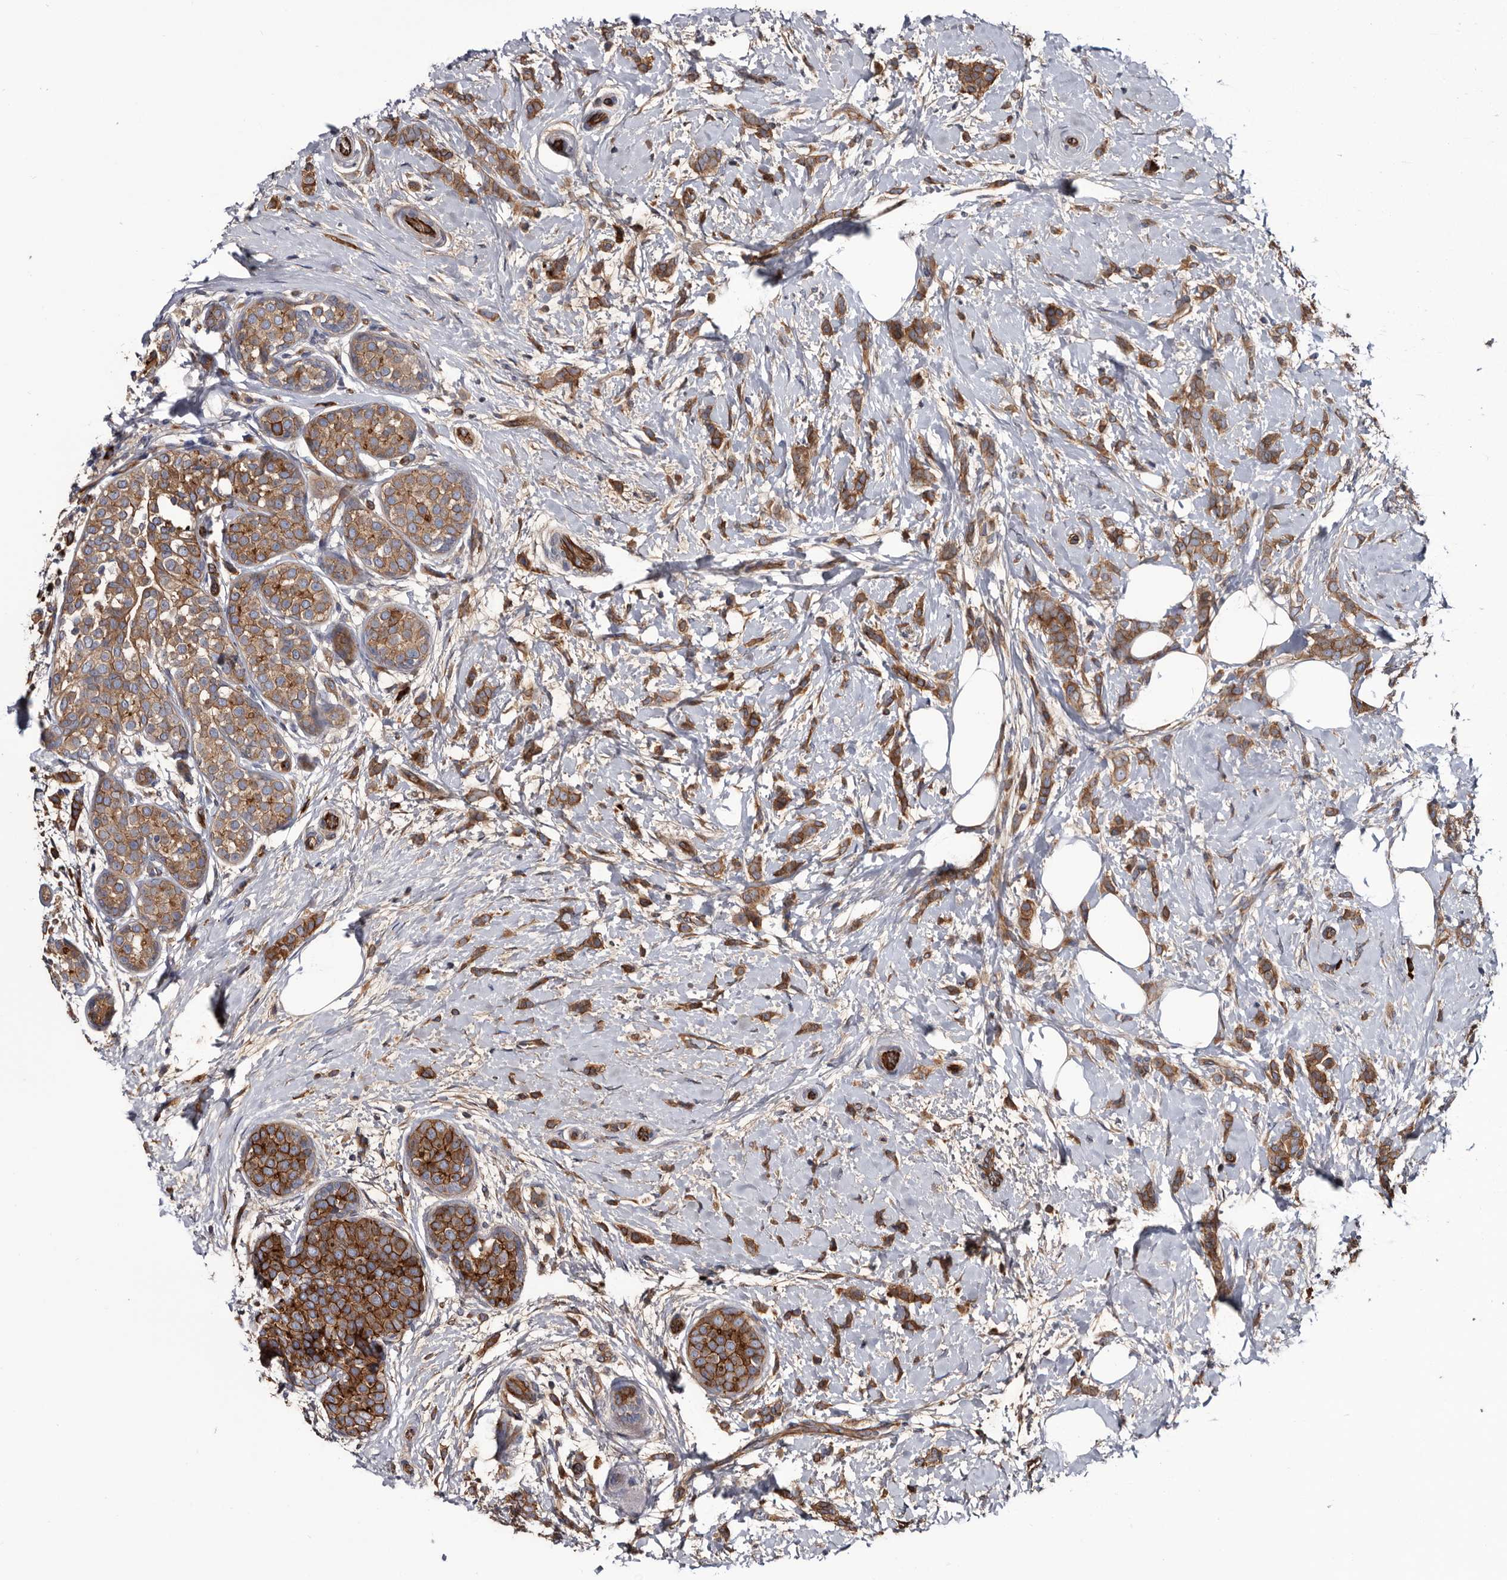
{"staining": {"intensity": "moderate", "quantity": ">75%", "location": "cytoplasmic/membranous"}, "tissue": "breast cancer", "cell_type": "Tumor cells", "image_type": "cancer", "snomed": [{"axis": "morphology", "description": "Lobular carcinoma, in situ"}, {"axis": "morphology", "description": "Lobular carcinoma"}, {"axis": "topography", "description": "Breast"}], "caption": "Protein positivity by immunohistochemistry (IHC) displays moderate cytoplasmic/membranous positivity in approximately >75% of tumor cells in breast cancer (lobular carcinoma). (Stains: DAB in brown, nuclei in blue, Microscopy: brightfield microscopy at high magnification).", "gene": "TSPAN17", "patient": {"sex": "female", "age": 41}}